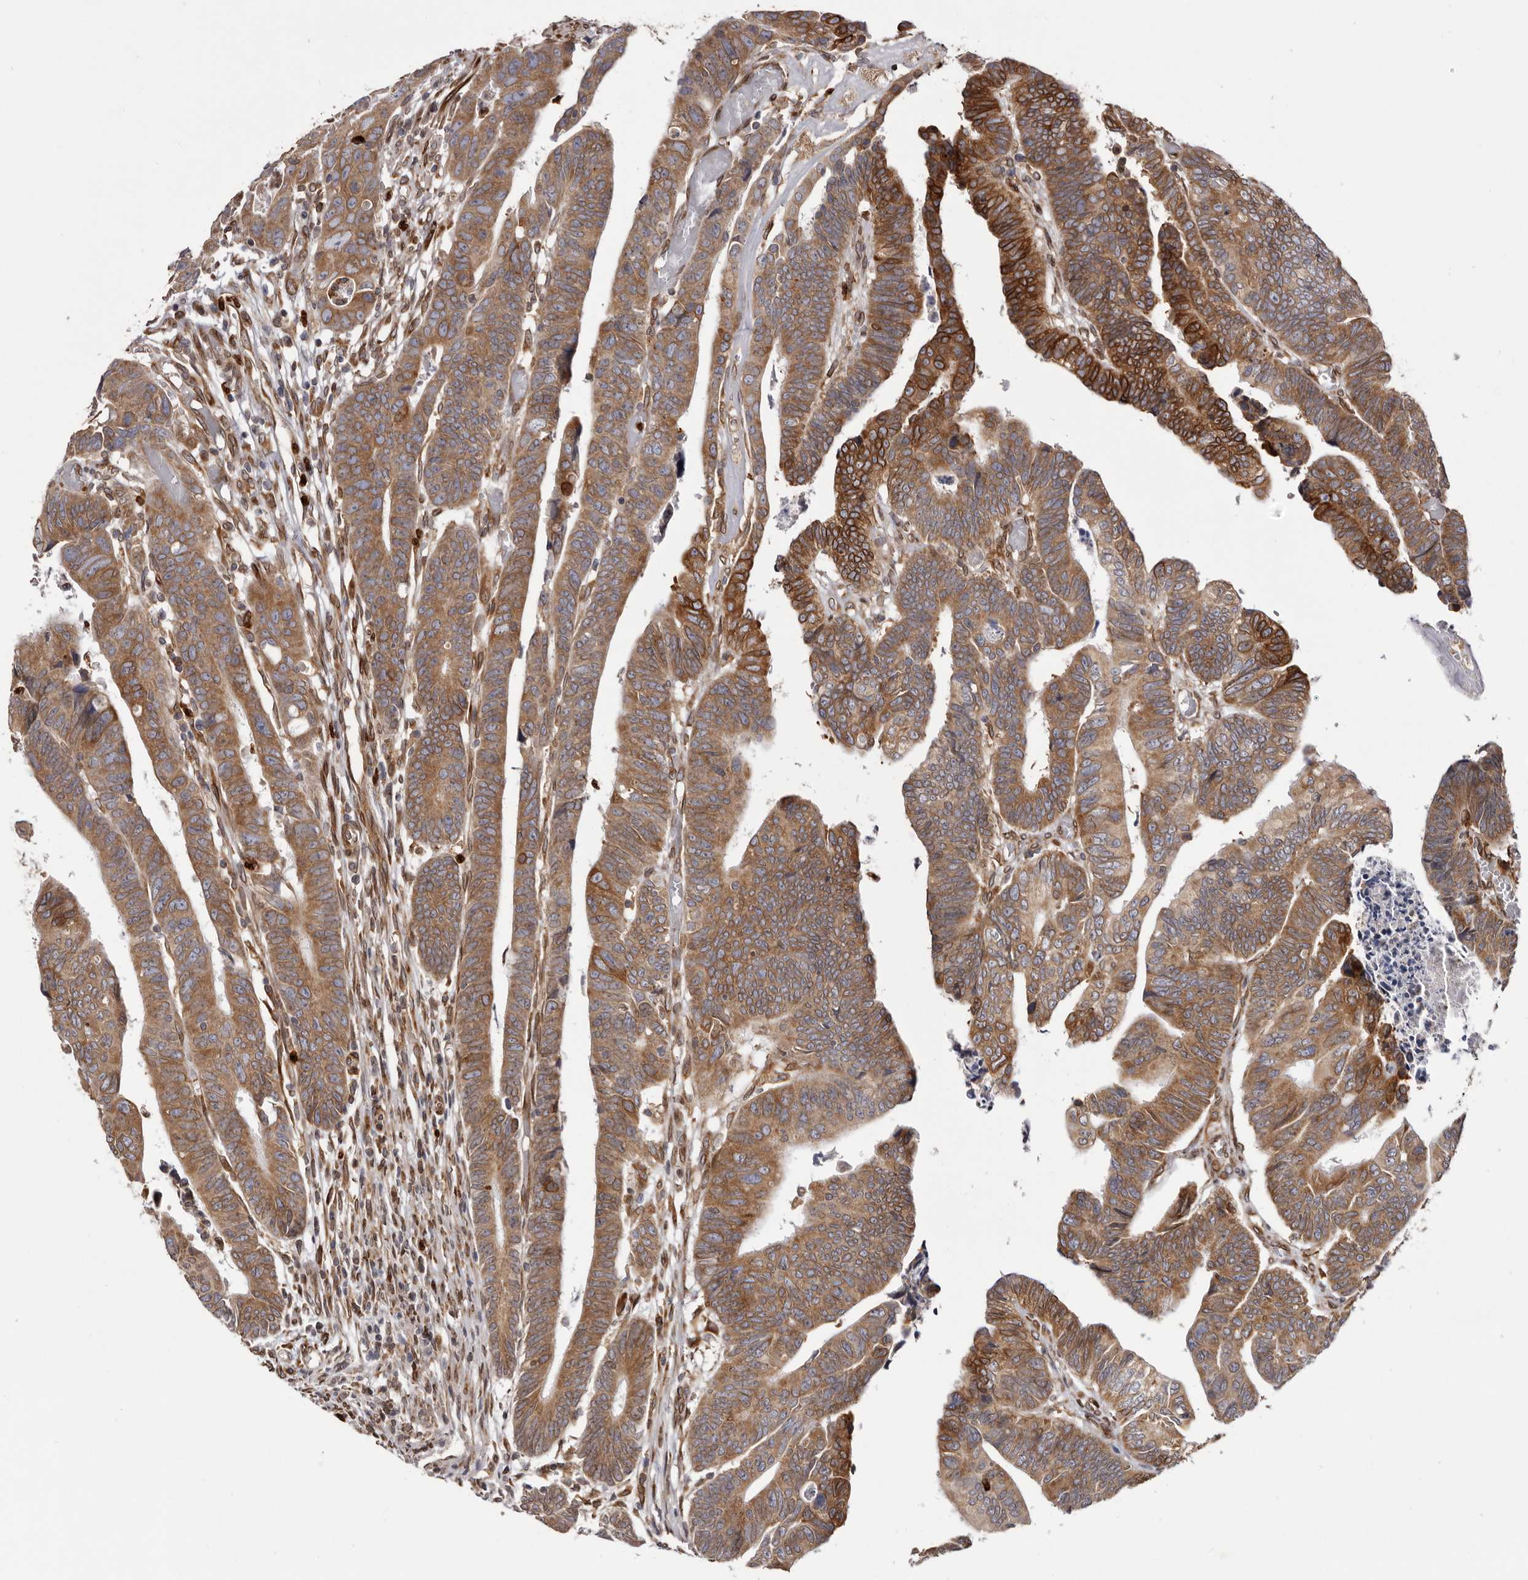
{"staining": {"intensity": "strong", "quantity": ">75%", "location": "cytoplasmic/membranous"}, "tissue": "colorectal cancer", "cell_type": "Tumor cells", "image_type": "cancer", "snomed": [{"axis": "morphology", "description": "Adenocarcinoma, NOS"}, {"axis": "topography", "description": "Rectum"}], "caption": "Colorectal adenocarcinoma was stained to show a protein in brown. There is high levels of strong cytoplasmic/membranous positivity in approximately >75% of tumor cells.", "gene": "C4orf3", "patient": {"sex": "female", "age": 65}}